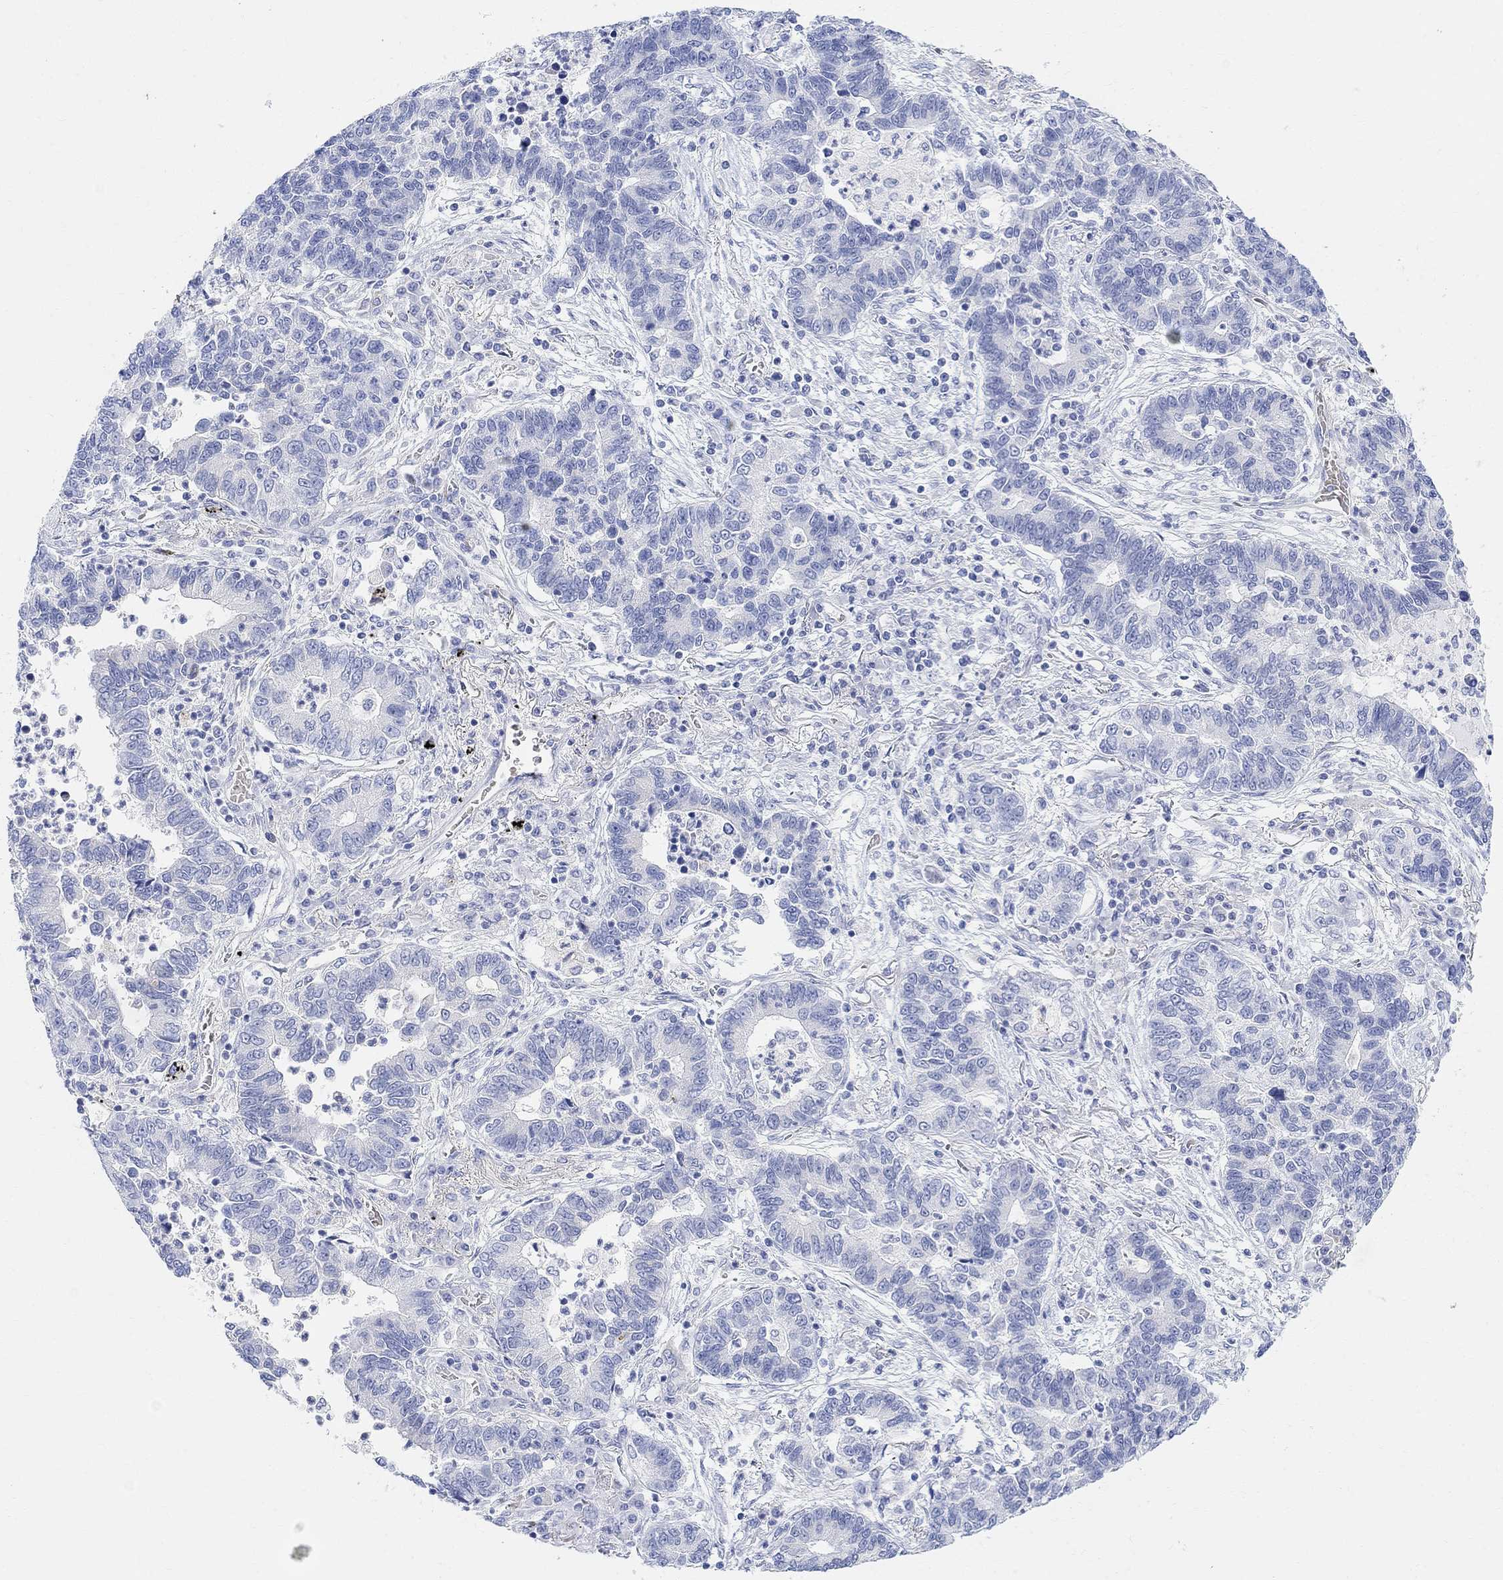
{"staining": {"intensity": "negative", "quantity": "none", "location": "none"}, "tissue": "lung cancer", "cell_type": "Tumor cells", "image_type": "cancer", "snomed": [{"axis": "morphology", "description": "Adenocarcinoma, NOS"}, {"axis": "topography", "description": "Lung"}], "caption": "Immunohistochemistry of lung cancer (adenocarcinoma) exhibits no staining in tumor cells. (IHC, brightfield microscopy, high magnification).", "gene": "RETNLB", "patient": {"sex": "female", "age": 57}}